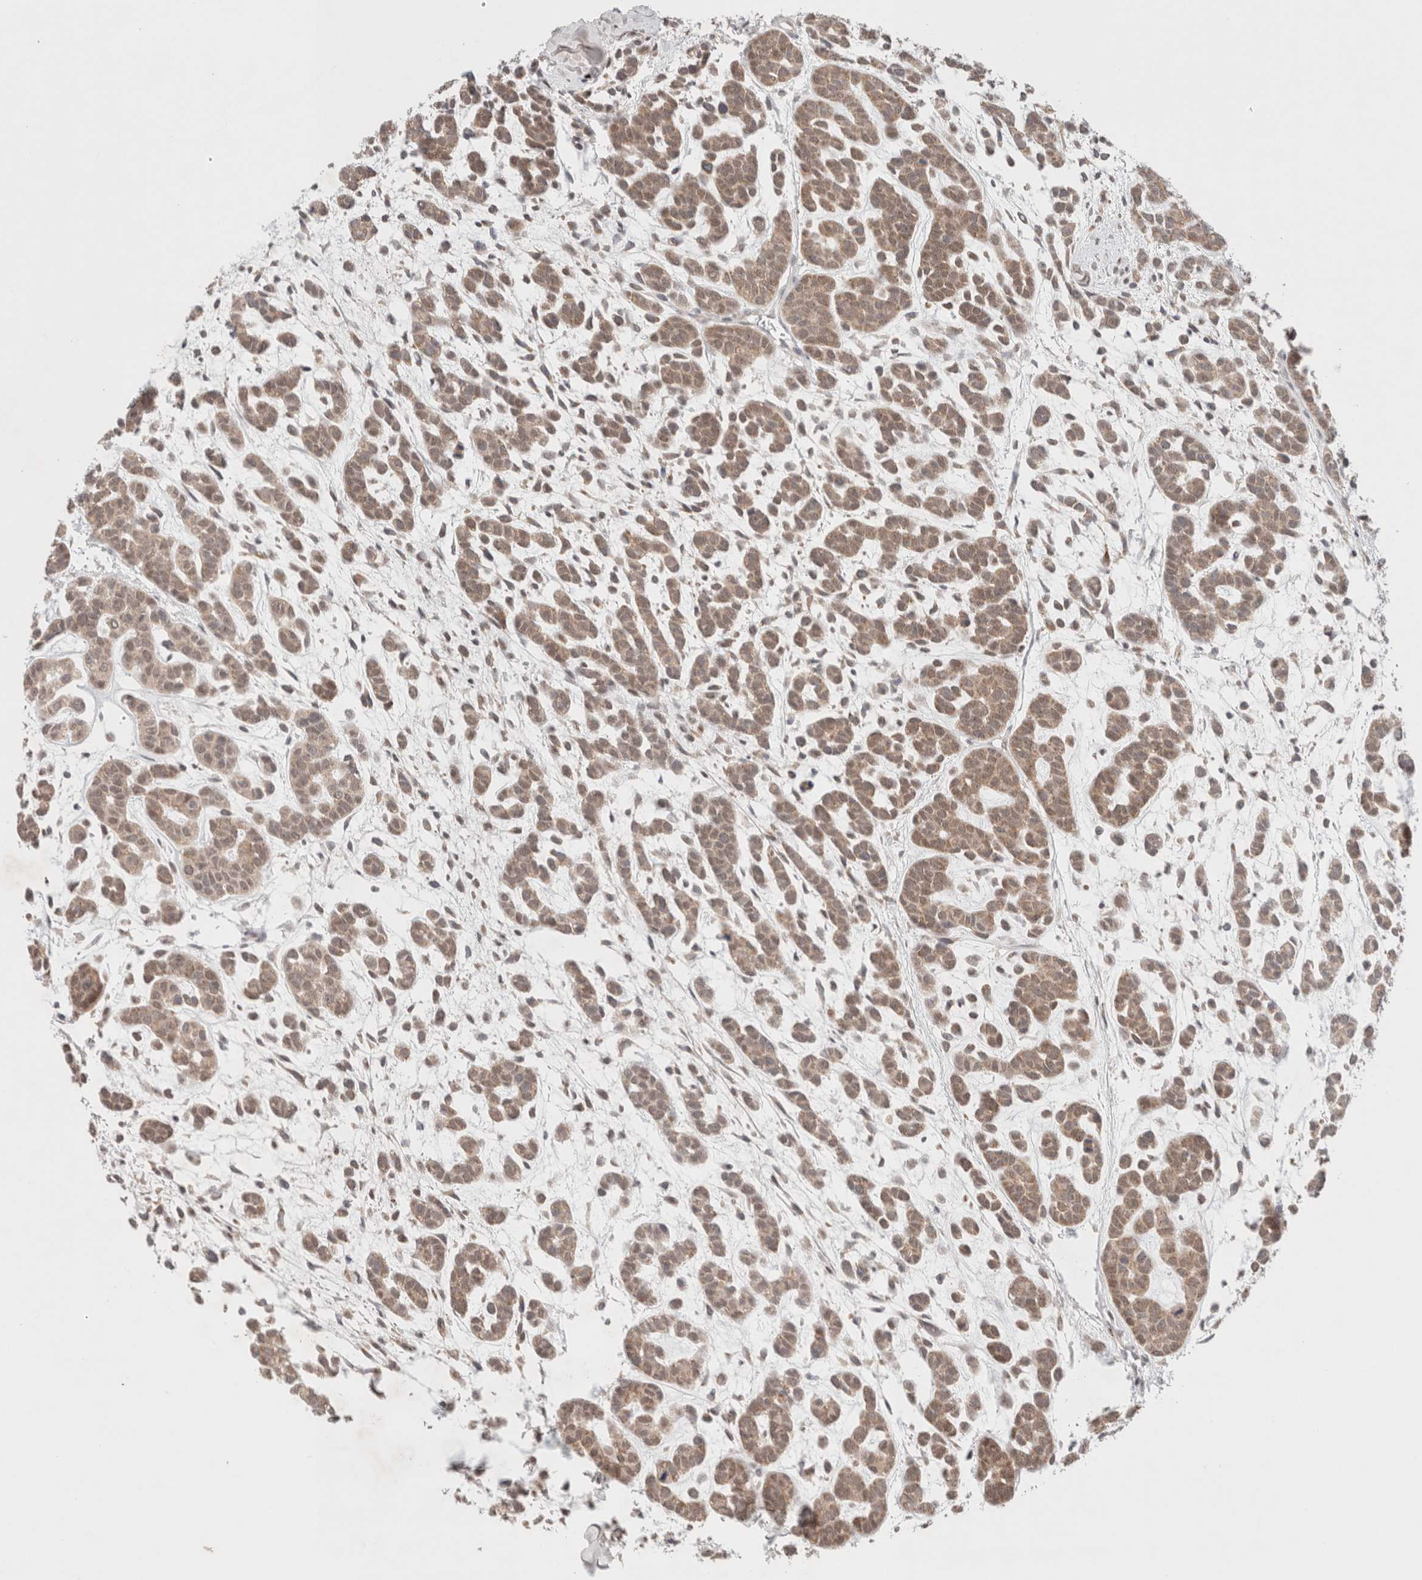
{"staining": {"intensity": "weak", "quantity": ">75%", "location": "cytoplasmic/membranous"}, "tissue": "head and neck cancer", "cell_type": "Tumor cells", "image_type": "cancer", "snomed": [{"axis": "morphology", "description": "Adenocarcinoma, NOS"}, {"axis": "morphology", "description": "Adenoma, NOS"}, {"axis": "topography", "description": "Head-Neck"}], "caption": "Head and neck cancer (adenocarcinoma) tissue exhibits weak cytoplasmic/membranous positivity in about >75% of tumor cells", "gene": "ERI3", "patient": {"sex": "female", "age": 55}}